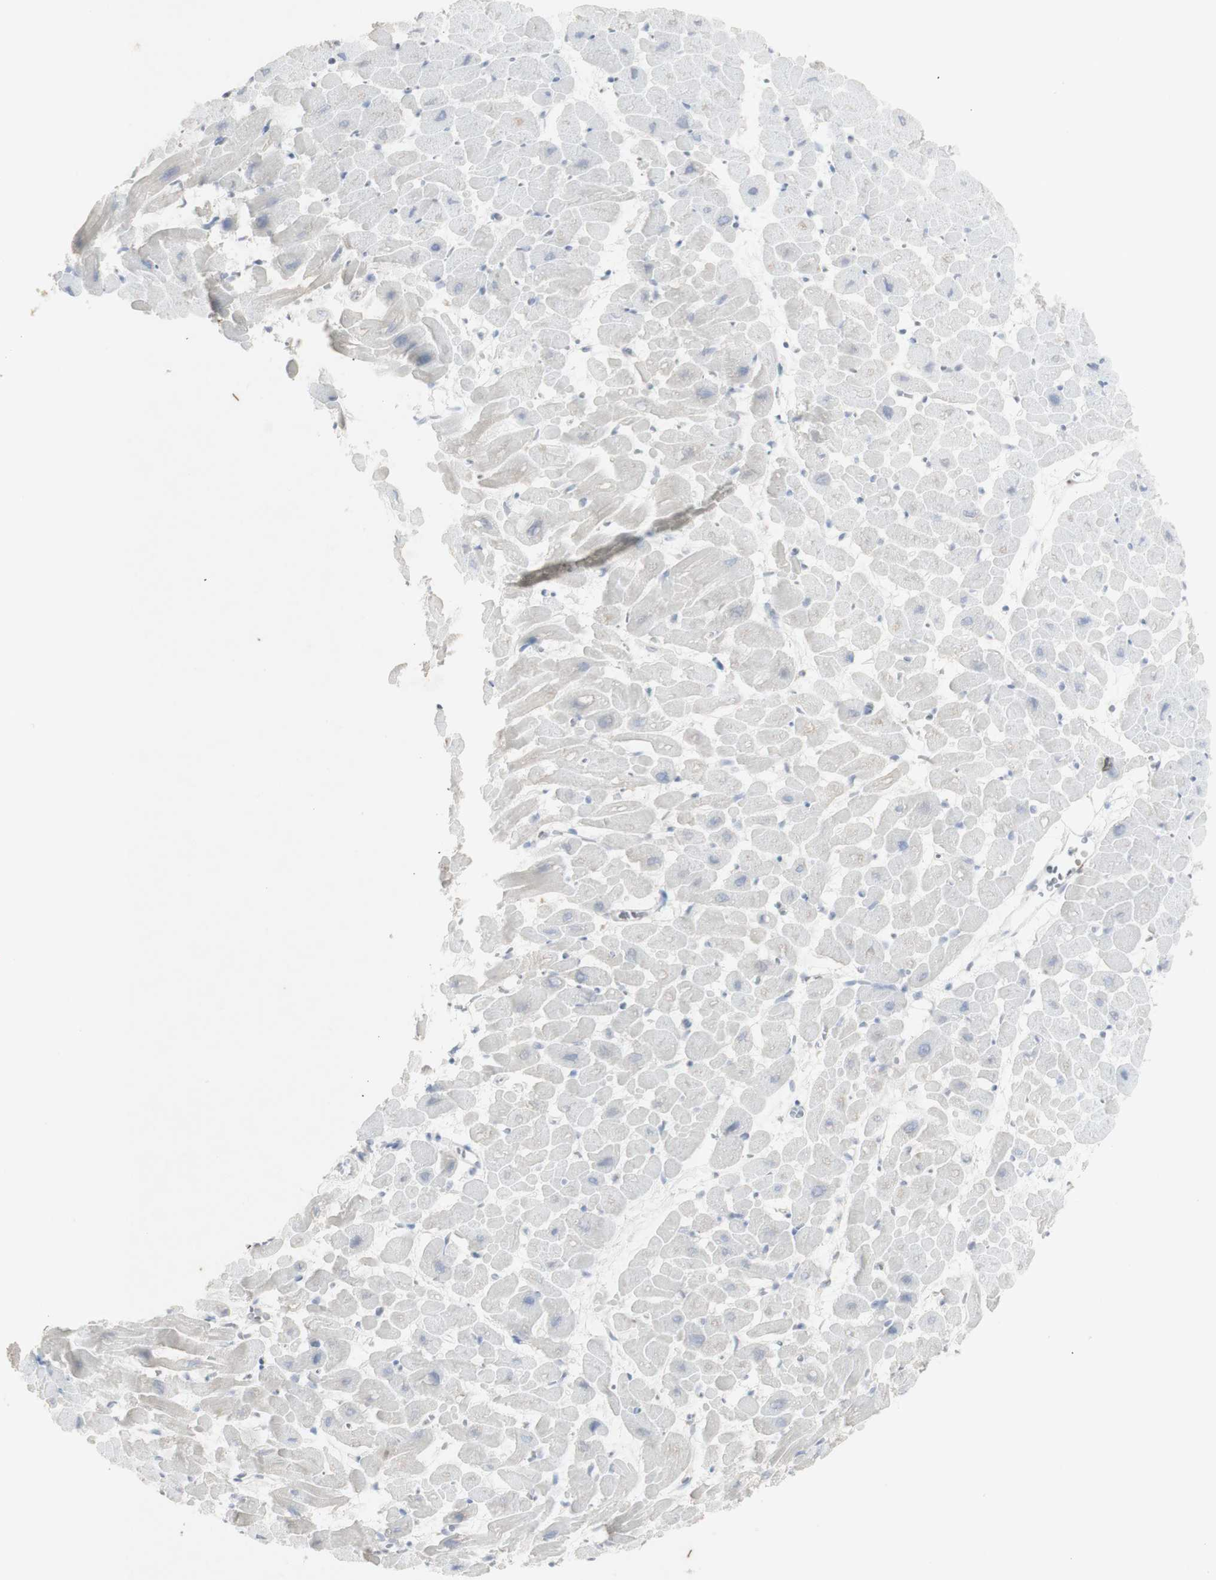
{"staining": {"intensity": "negative", "quantity": "none", "location": "none"}, "tissue": "heart muscle", "cell_type": "Cardiomyocytes", "image_type": "normal", "snomed": [{"axis": "morphology", "description": "Normal tissue, NOS"}, {"axis": "topography", "description": "Heart"}], "caption": "Immunohistochemistry (IHC) histopathology image of benign heart muscle: heart muscle stained with DAB (3,3'-diaminobenzidine) exhibits no significant protein positivity in cardiomyocytes.", "gene": "INS", "patient": {"sex": "male", "age": 45}}